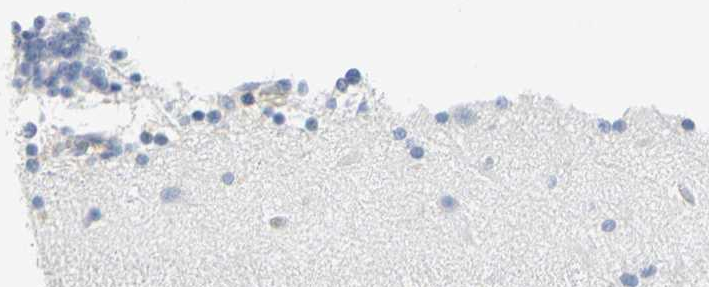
{"staining": {"intensity": "negative", "quantity": "none", "location": "none"}, "tissue": "cerebellum", "cell_type": "Cells in granular layer", "image_type": "normal", "snomed": [{"axis": "morphology", "description": "Normal tissue, NOS"}, {"axis": "topography", "description": "Cerebellum"}], "caption": "An IHC micrograph of benign cerebellum is shown. There is no staining in cells in granular layer of cerebellum.", "gene": "ANXA4", "patient": {"sex": "female", "age": 54}}